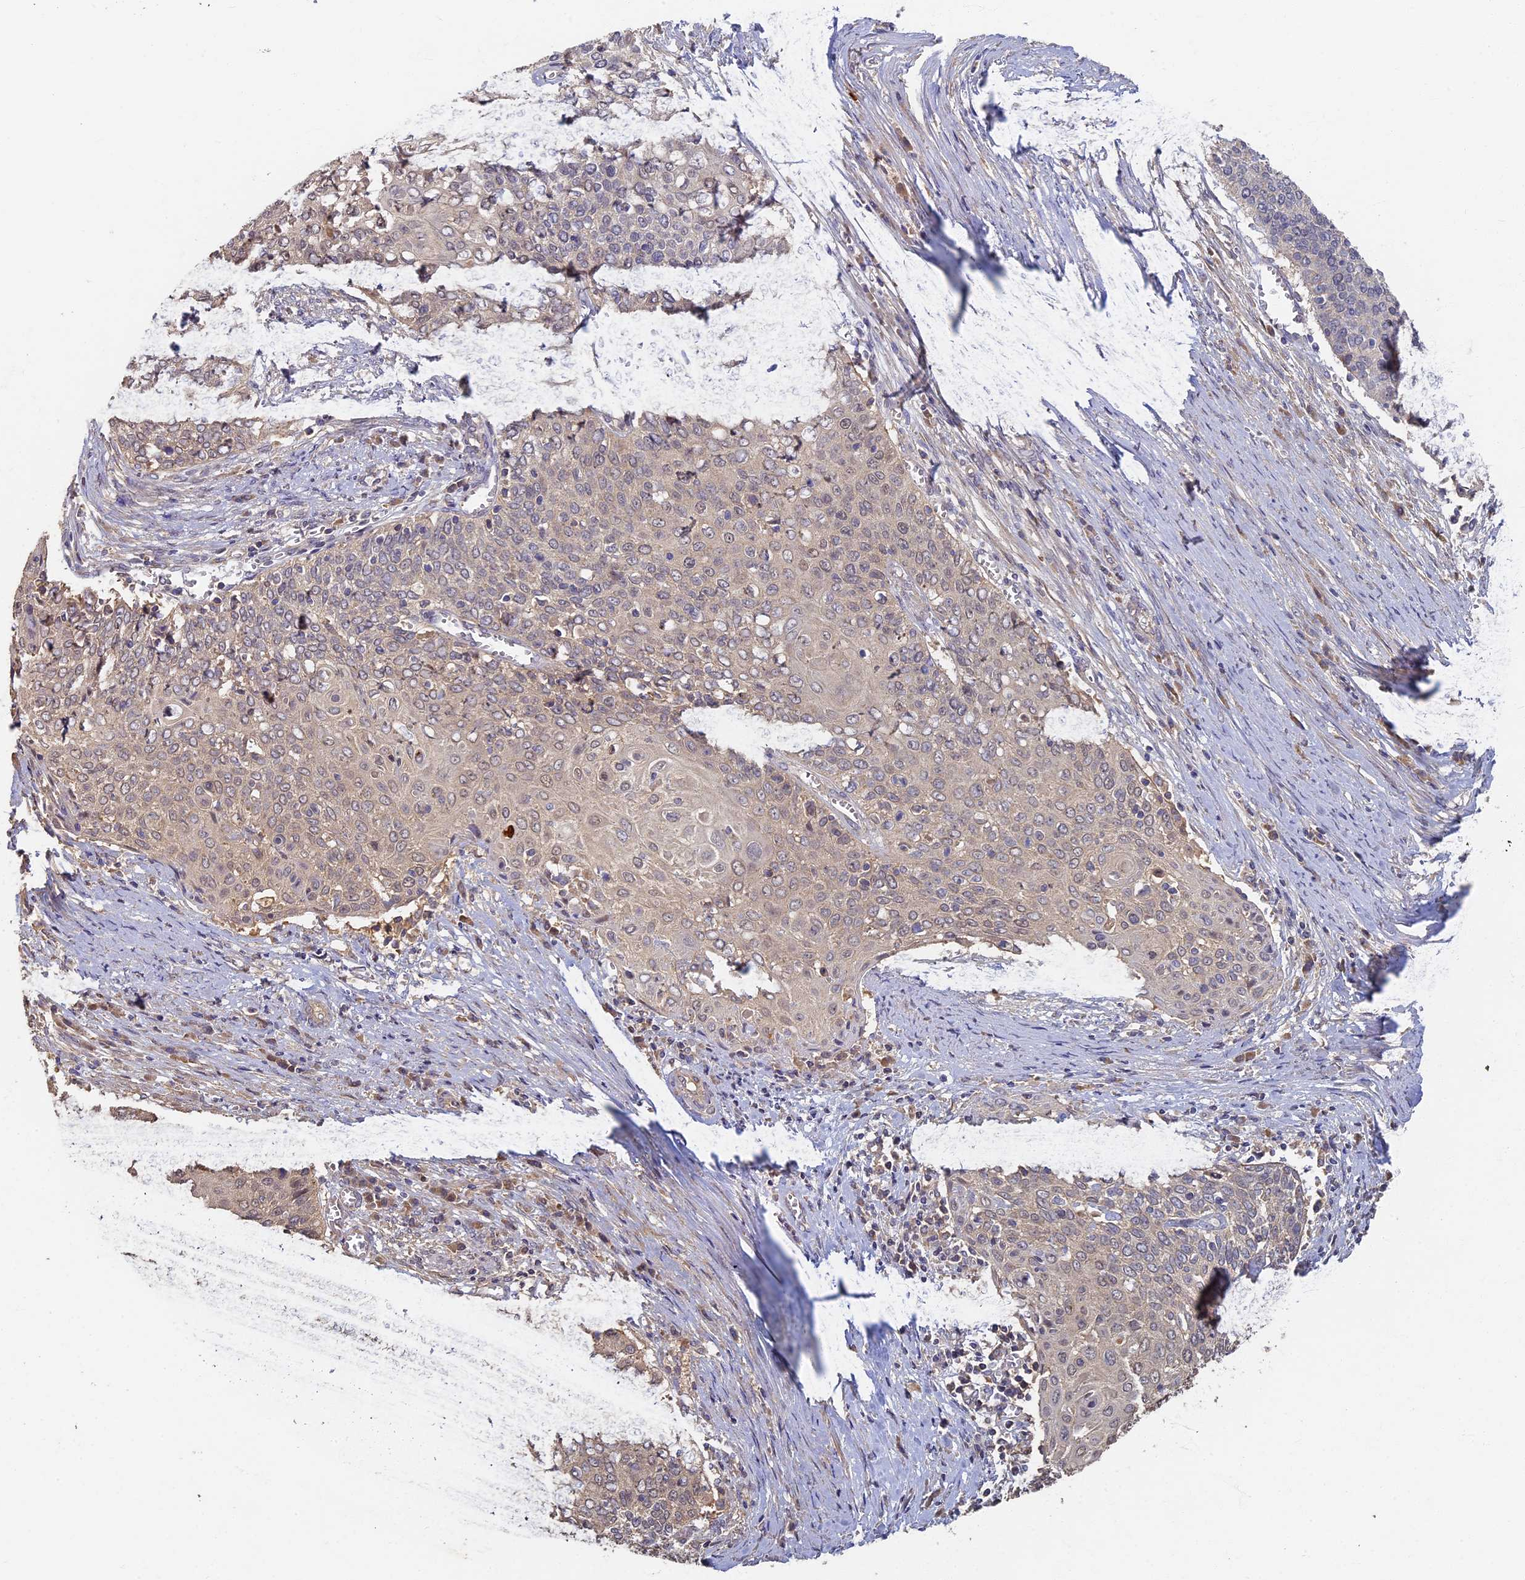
{"staining": {"intensity": "negative", "quantity": "none", "location": "none"}, "tissue": "cervical cancer", "cell_type": "Tumor cells", "image_type": "cancer", "snomed": [{"axis": "morphology", "description": "Squamous cell carcinoma, NOS"}, {"axis": "topography", "description": "Cervix"}], "caption": "Tumor cells are negative for protein expression in human cervical cancer.", "gene": "RSPH3", "patient": {"sex": "female", "age": 39}}